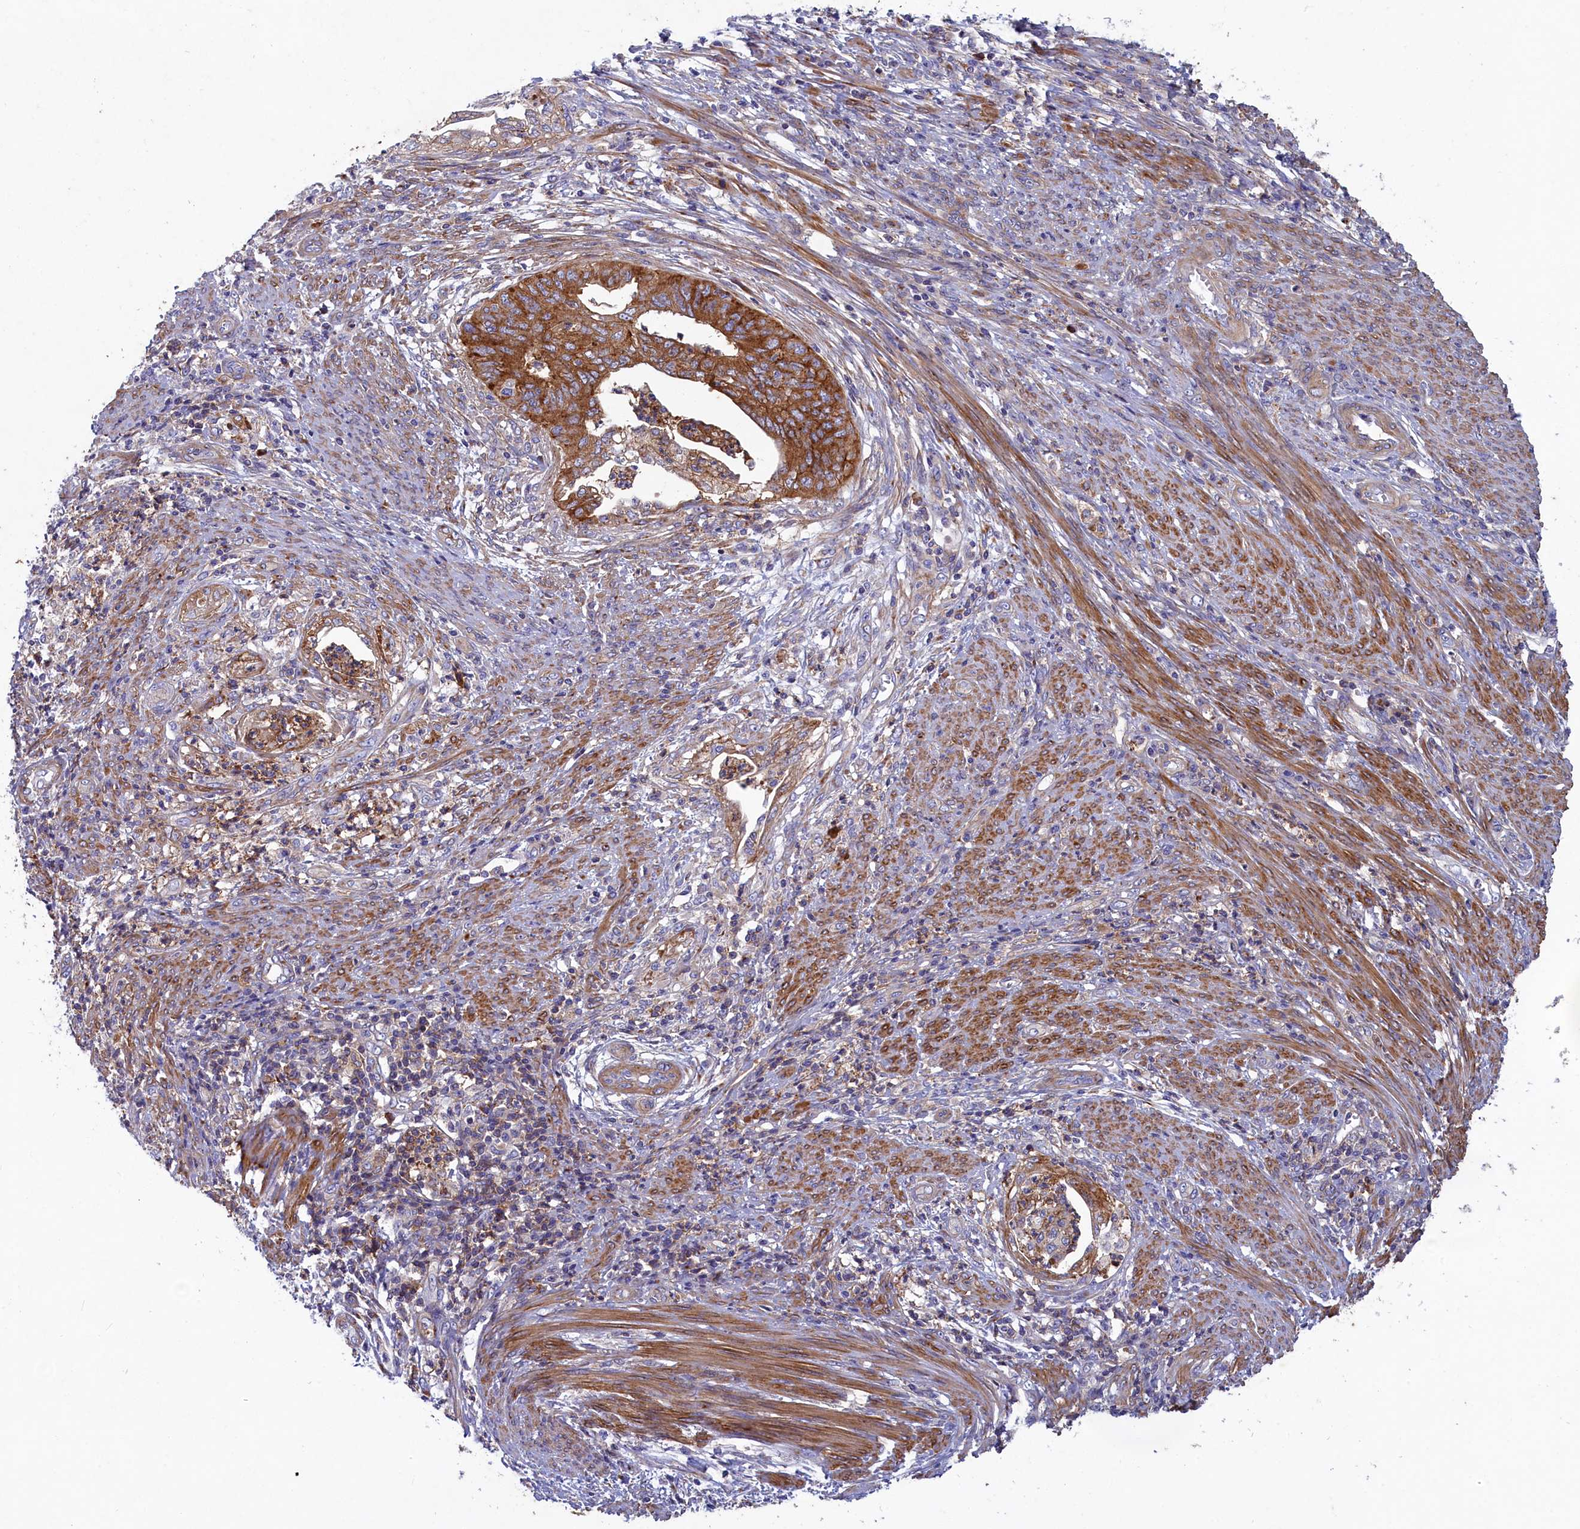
{"staining": {"intensity": "strong", "quantity": ">75%", "location": "cytoplasmic/membranous"}, "tissue": "endometrial cancer", "cell_type": "Tumor cells", "image_type": "cancer", "snomed": [{"axis": "morphology", "description": "Adenocarcinoma, NOS"}, {"axis": "topography", "description": "Endometrium"}], "caption": "About >75% of tumor cells in human endometrial cancer display strong cytoplasmic/membranous protein staining as visualized by brown immunohistochemical staining.", "gene": "SCAMP4", "patient": {"sex": "female", "age": 68}}